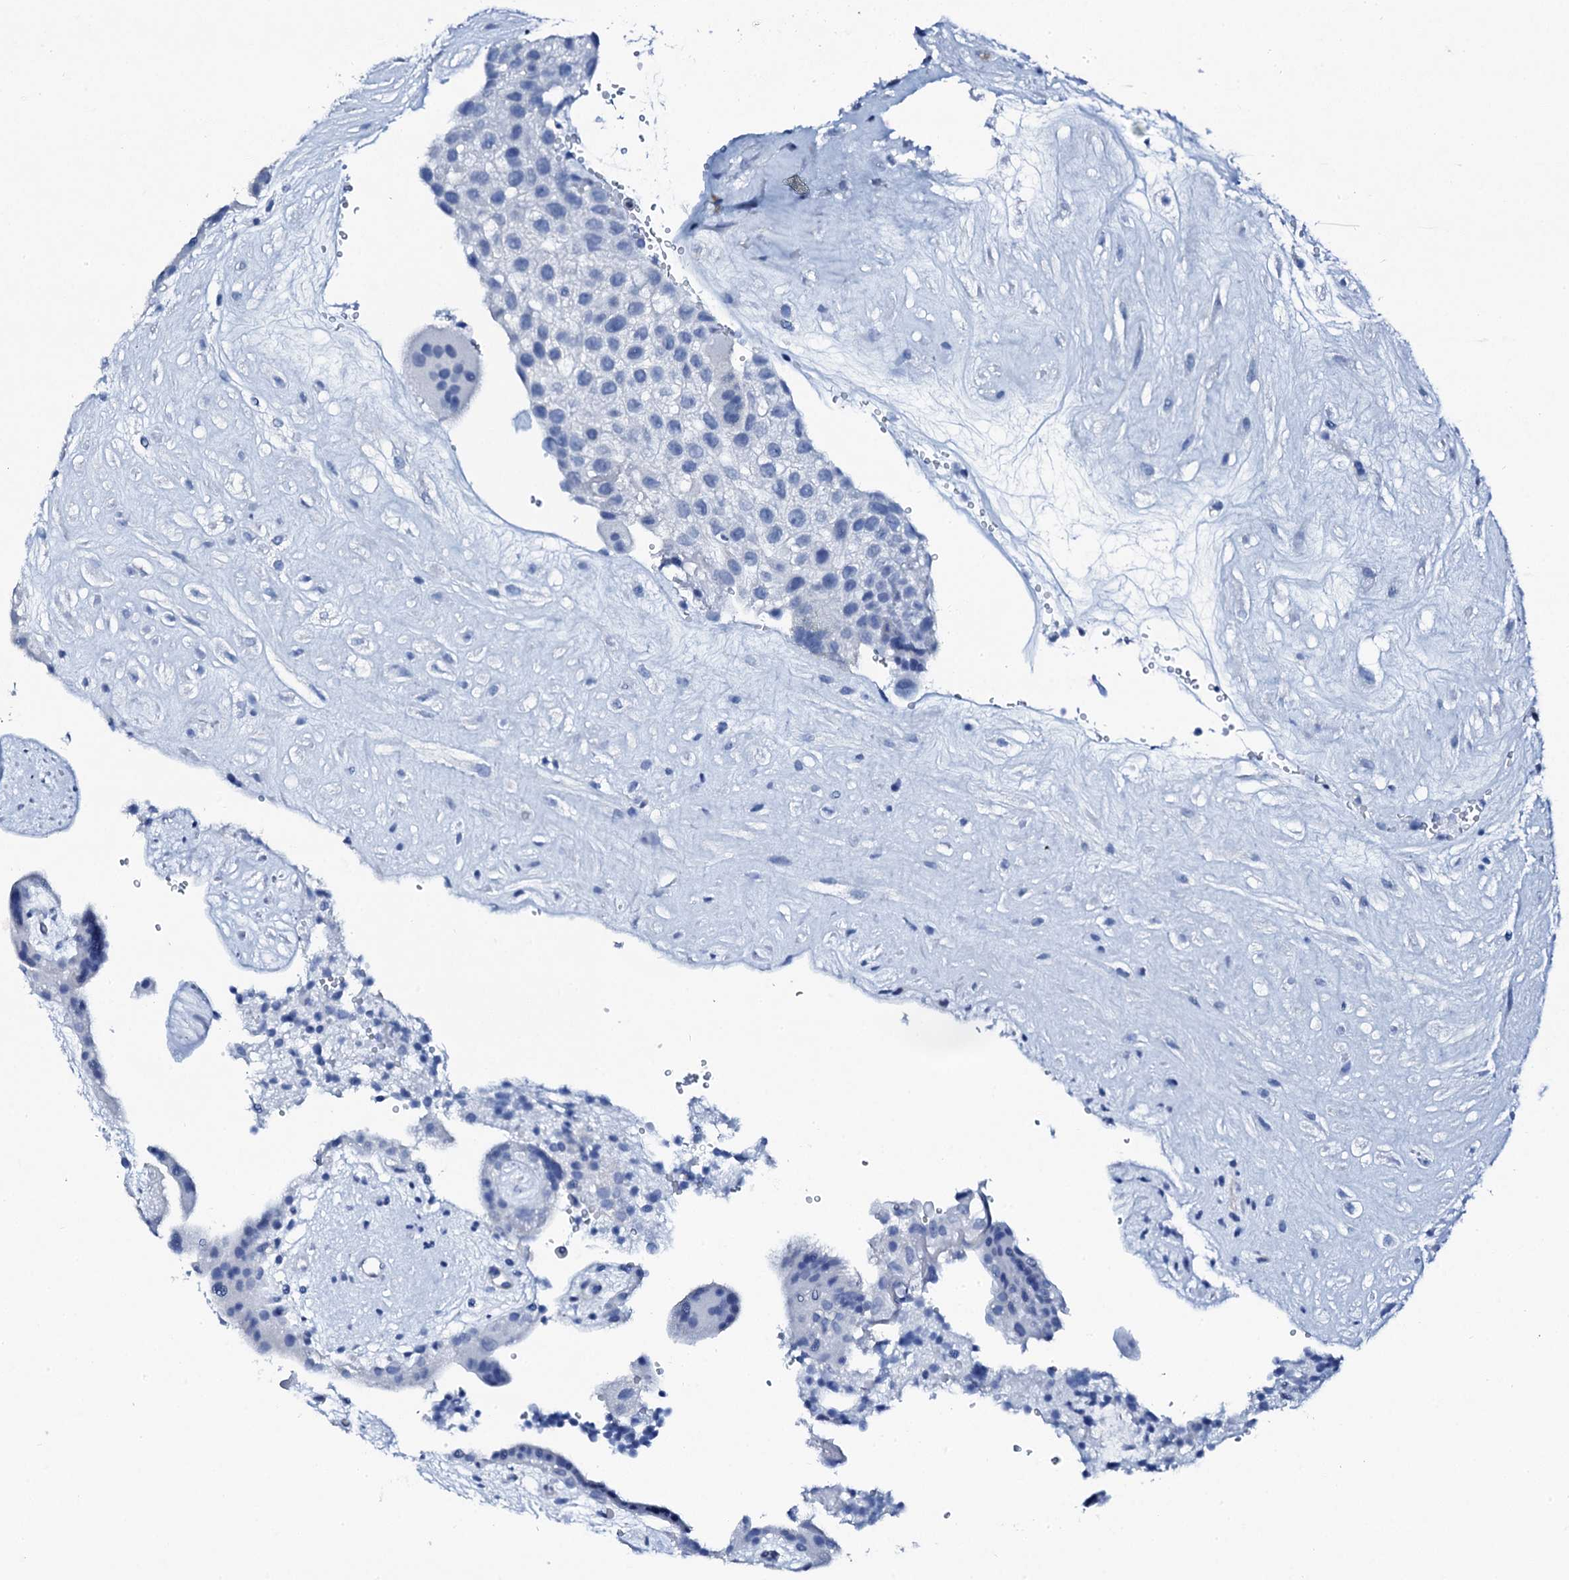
{"staining": {"intensity": "negative", "quantity": "none", "location": "none"}, "tissue": "placenta", "cell_type": "Decidual cells", "image_type": "normal", "snomed": [{"axis": "morphology", "description": "Normal tissue, NOS"}, {"axis": "topography", "description": "Placenta"}], "caption": "DAB (3,3'-diaminobenzidine) immunohistochemical staining of benign placenta reveals no significant staining in decidual cells. The staining is performed using DAB brown chromogen with nuclei counter-stained in using hematoxylin.", "gene": "PTH", "patient": {"sex": "female", "age": 18}}